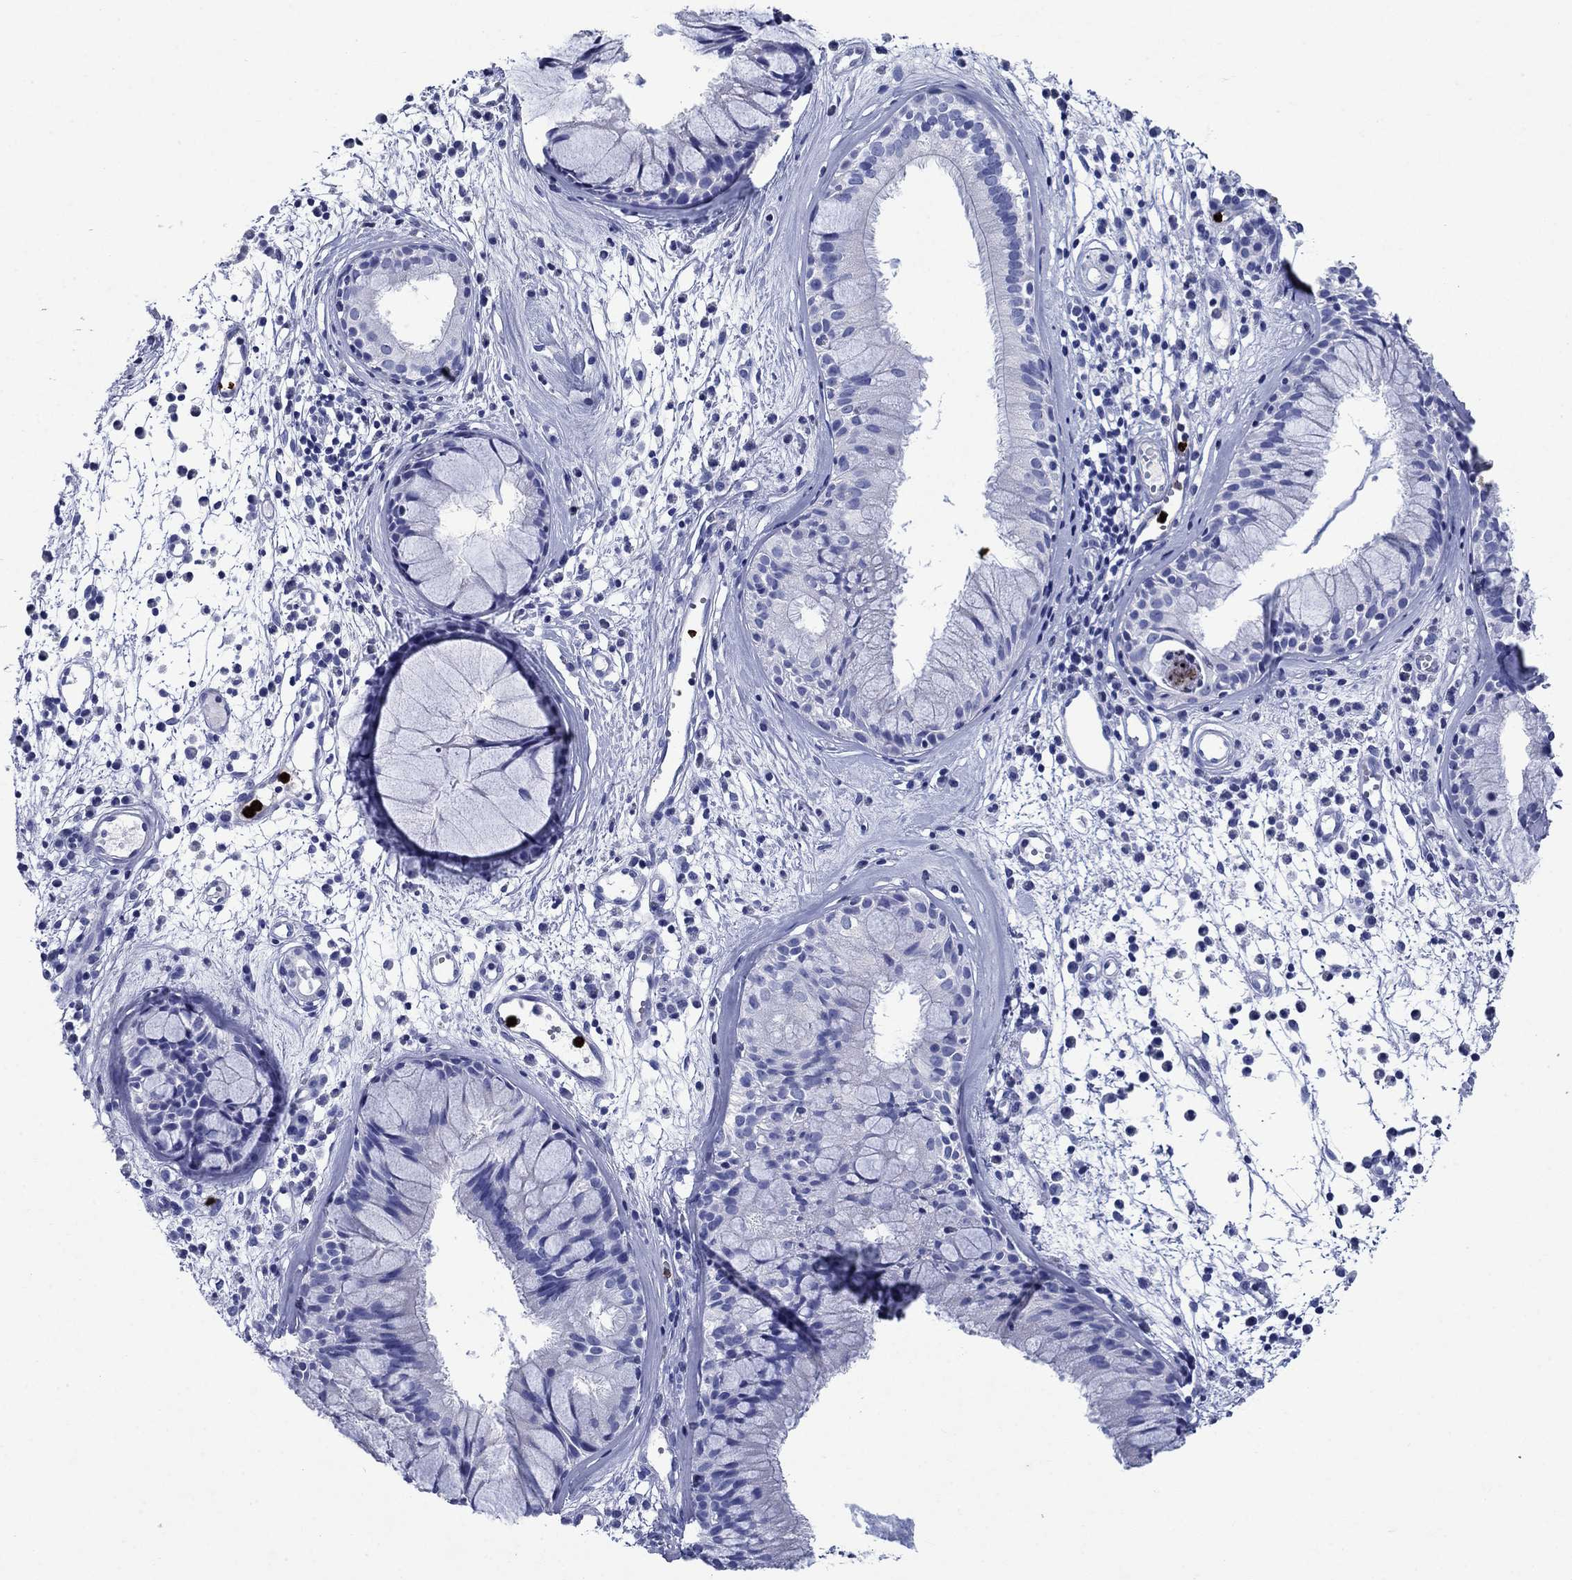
{"staining": {"intensity": "negative", "quantity": "none", "location": "none"}, "tissue": "nasopharynx", "cell_type": "Respiratory epithelial cells", "image_type": "normal", "snomed": [{"axis": "morphology", "description": "Normal tissue, NOS"}, {"axis": "topography", "description": "Nasopharynx"}], "caption": "Photomicrograph shows no protein positivity in respiratory epithelial cells of unremarkable nasopharynx.", "gene": "AZU1", "patient": {"sex": "male", "age": 77}}